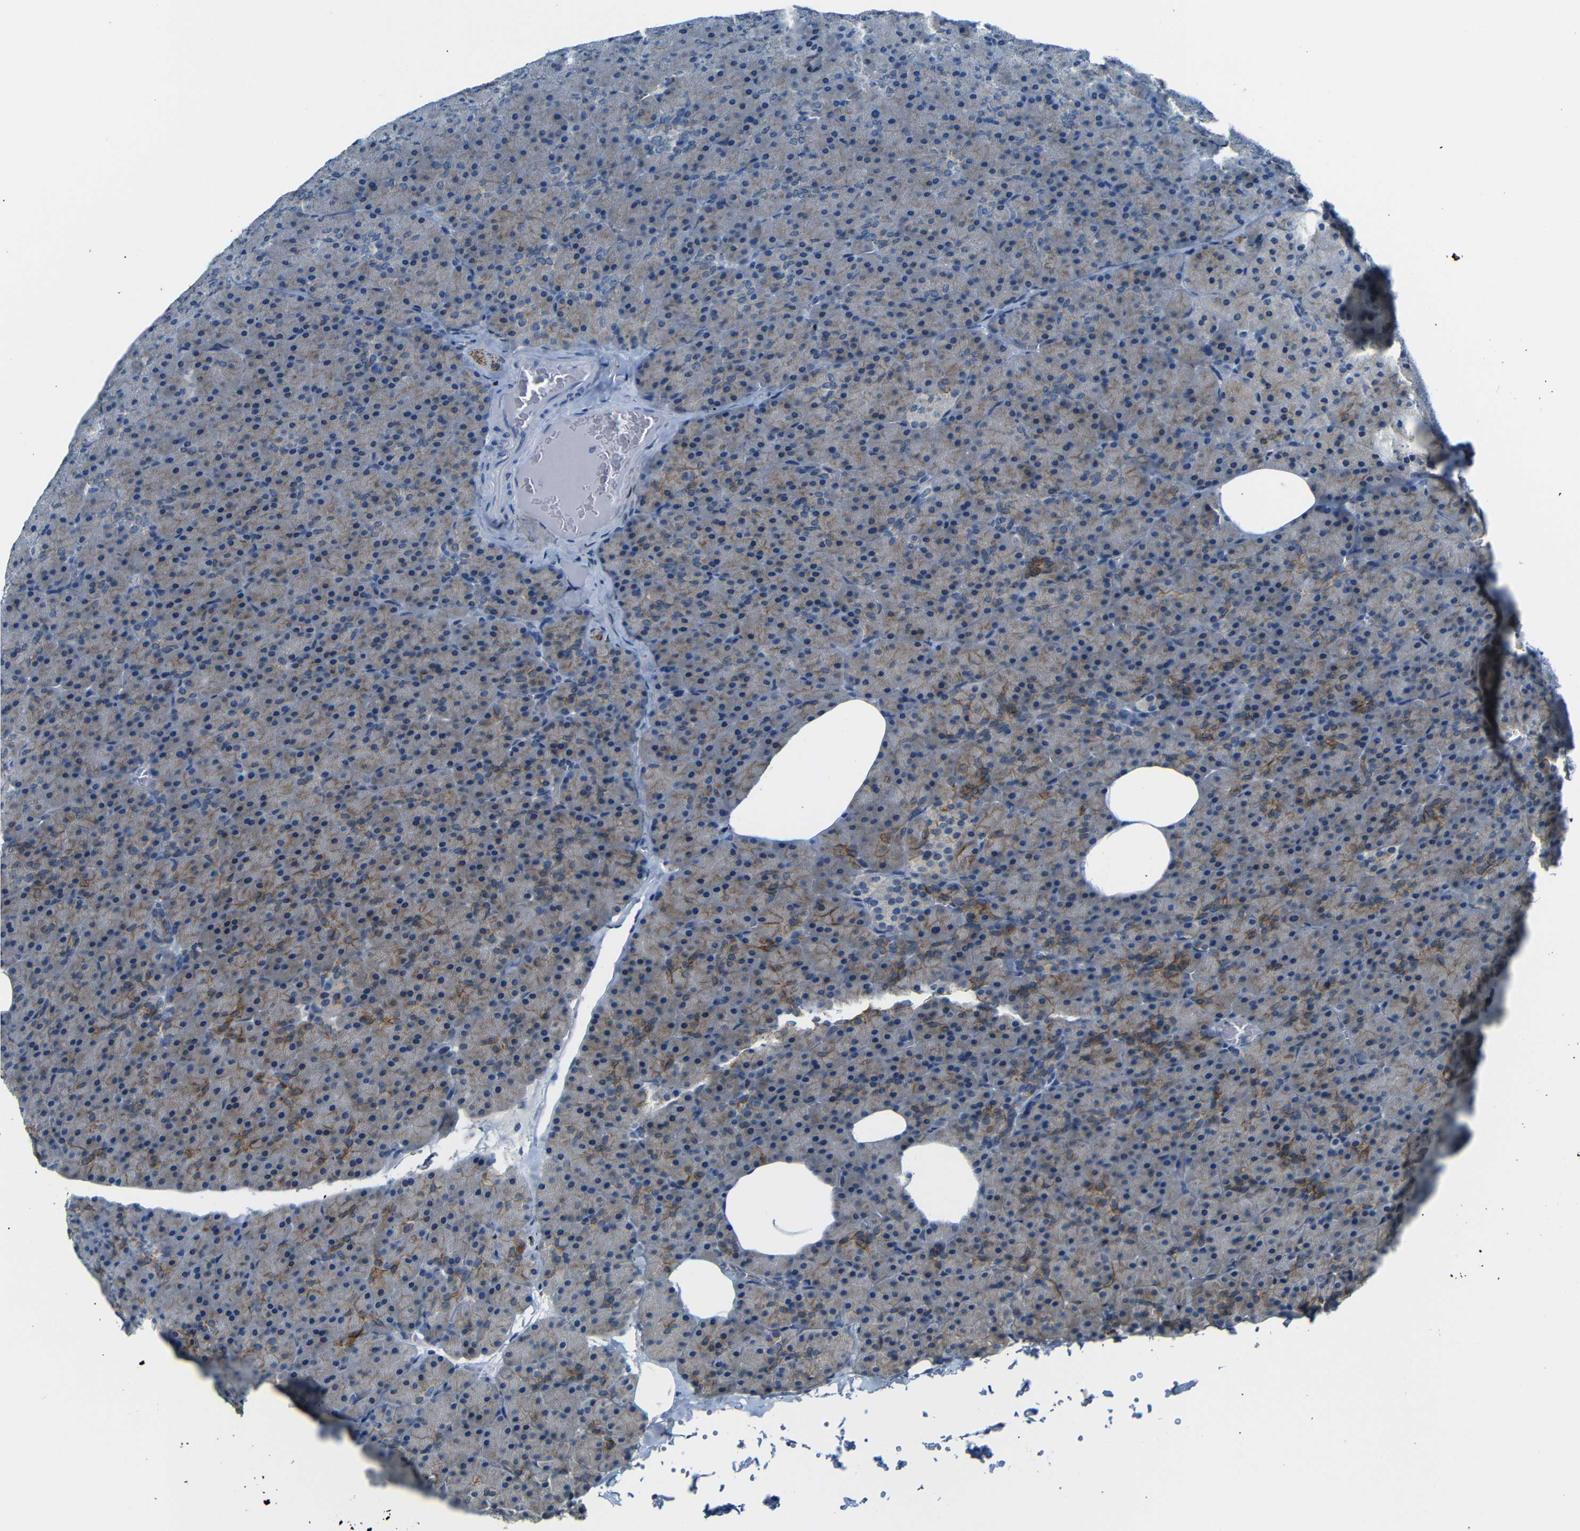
{"staining": {"intensity": "moderate", "quantity": "25%-75%", "location": "cytoplasmic/membranous"}, "tissue": "pancreas", "cell_type": "Exocrine glandular cells", "image_type": "normal", "snomed": [{"axis": "morphology", "description": "Normal tissue, NOS"}, {"axis": "topography", "description": "Pancreas"}], "caption": "Immunohistochemical staining of normal human pancreas displays moderate cytoplasmic/membranous protein staining in about 25%-75% of exocrine glandular cells.", "gene": "ANK3", "patient": {"sex": "female", "age": 35}}